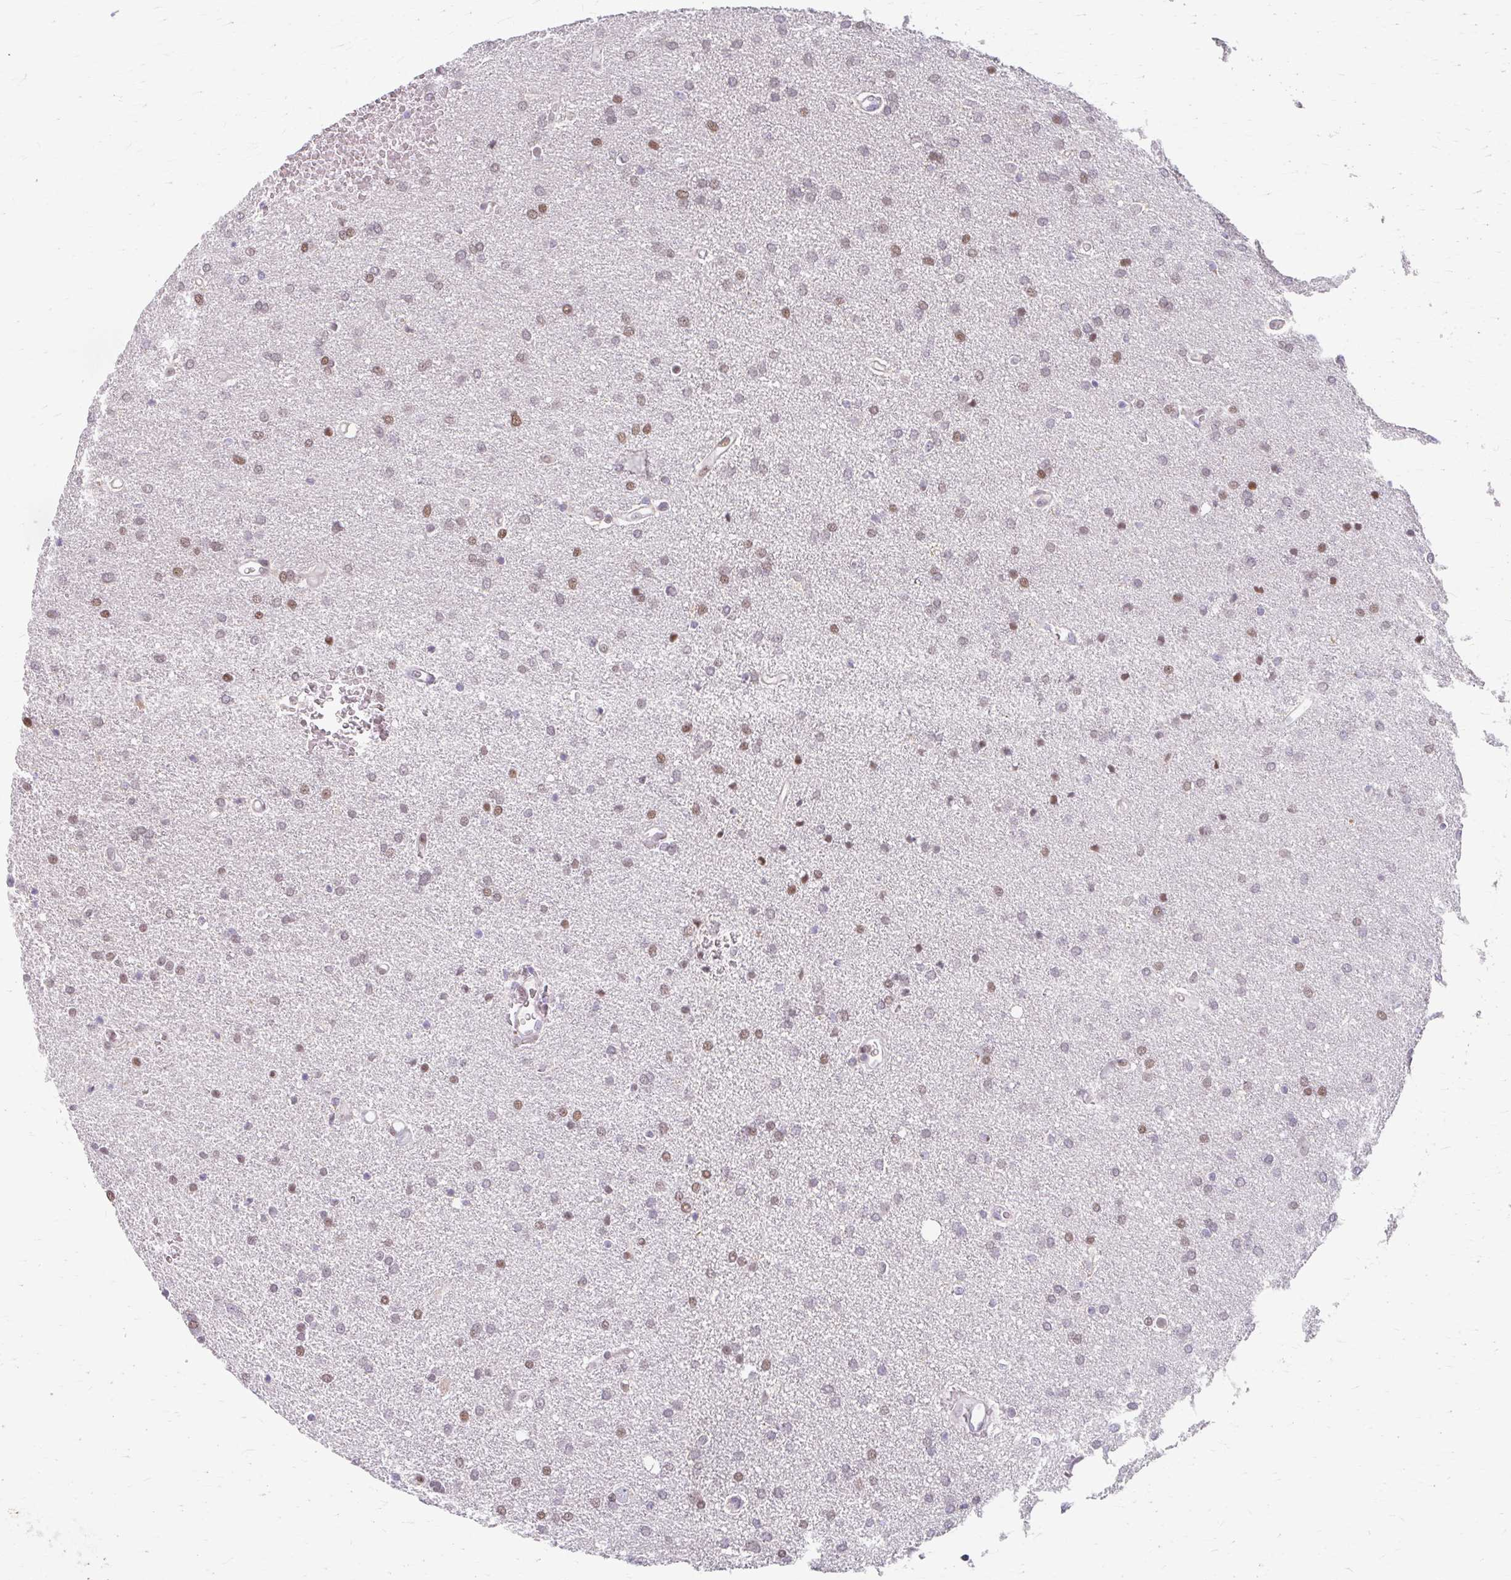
{"staining": {"intensity": "moderate", "quantity": "<25%", "location": "nuclear"}, "tissue": "glioma", "cell_type": "Tumor cells", "image_type": "cancer", "snomed": [{"axis": "morphology", "description": "Glioma, malignant, Low grade"}, {"axis": "topography", "description": "Brain"}], "caption": "Tumor cells exhibit low levels of moderate nuclear expression in approximately <25% of cells in human glioma.", "gene": "BEAN1", "patient": {"sex": "female", "age": 34}}